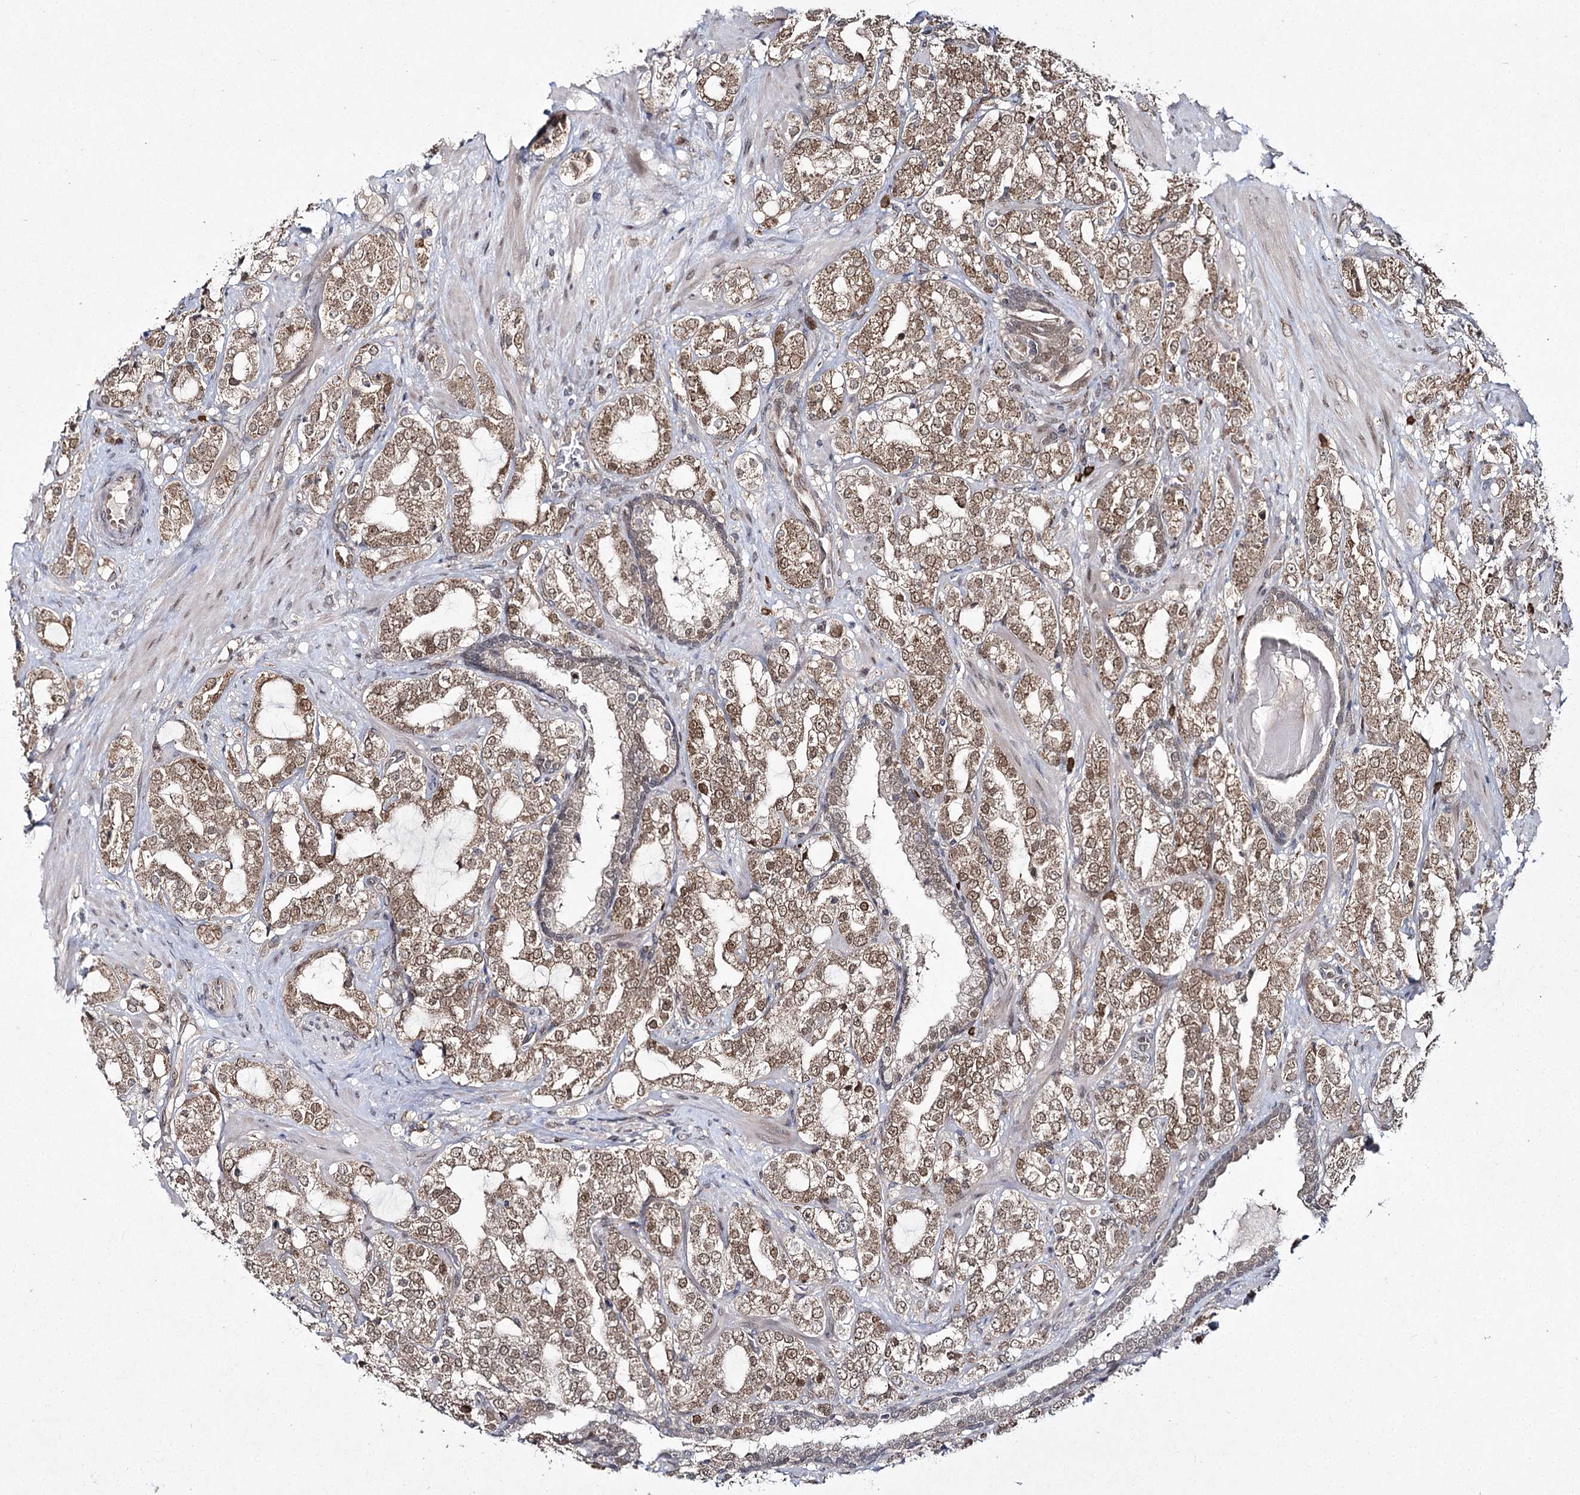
{"staining": {"intensity": "moderate", "quantity": ">75%", "location": "cytoplasmic/membranous,nuclear"}, "tissue": "prostate cancer", "cell_type": "Tumor cells", "image_type": "cancer", "snomed": [{"axis": "morphology", "description": "Adenocarcinoma, High grade"}, {"axis": "topography", "description": "Prostate"}], "caption": "Prostate high-grade adenocarcinoma was stained to show a protein in brown. There is medium levels of moderate cytoplasmic/membranous and nuclear expression in approximately >75% of tumor cells.", "gene": "TRNT1", "patient": {"sex": "male", "age": 64}}